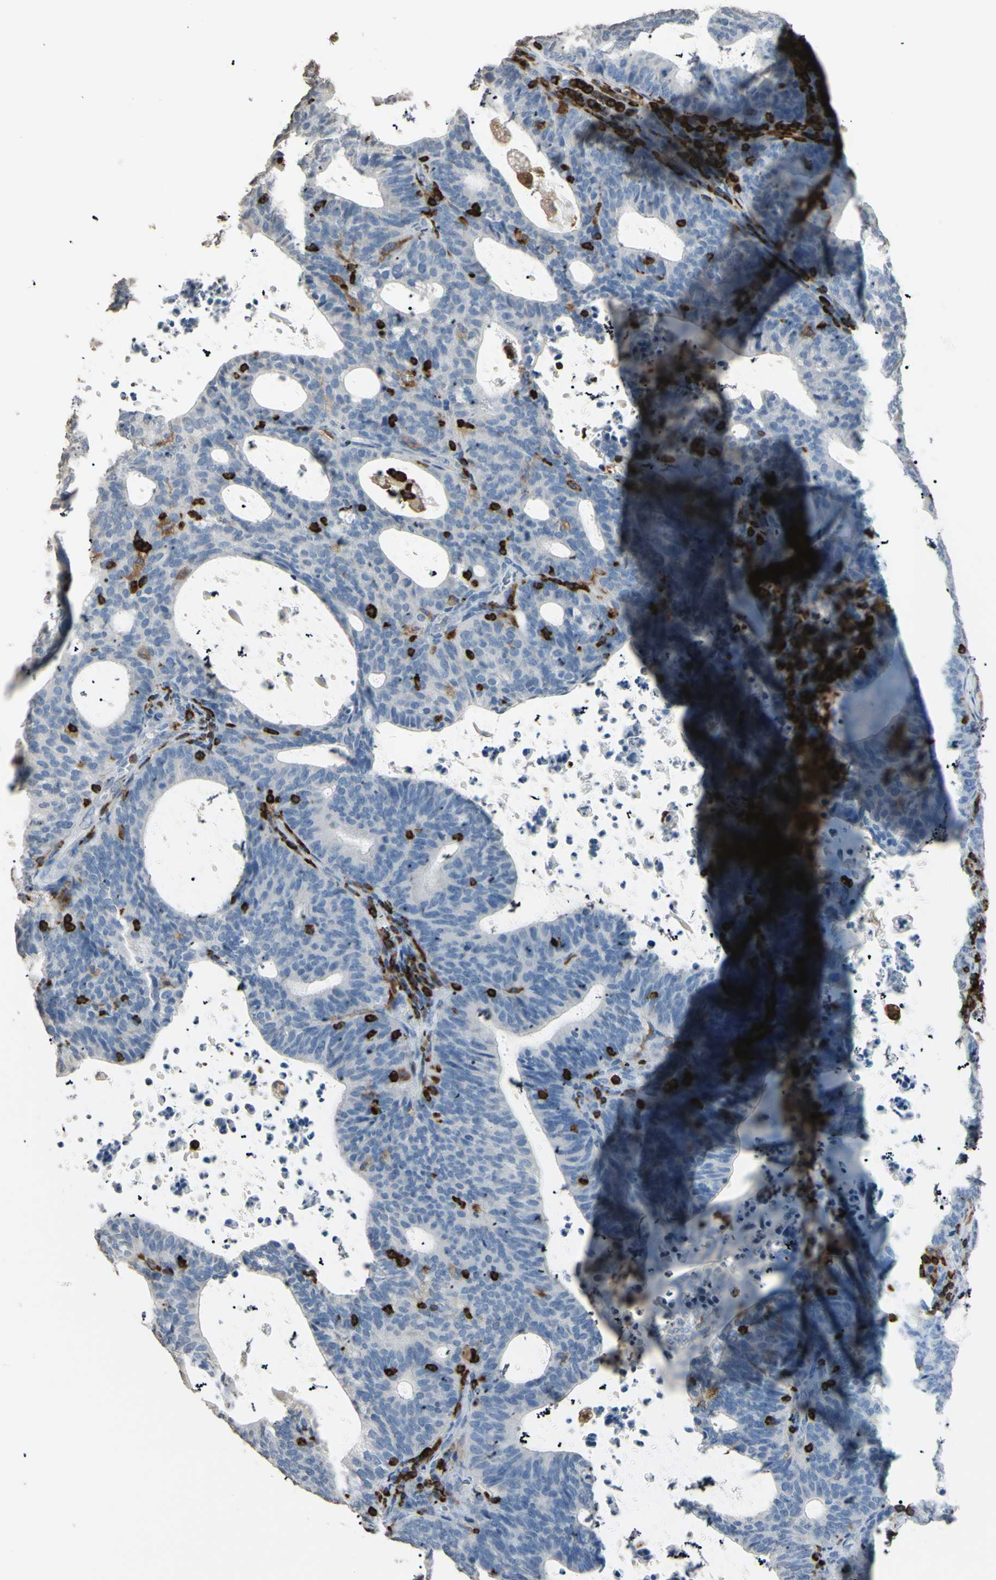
{"staining": {"intensity": "negative", "quantity": "none", "location": "none"}, "tissue": "endometrial cancer", "cell_type": "Tumor cells", "image_type": "cancer", "snomed": [{"axis": "morphology", "description": "Adenocarcinoma, NOS"}, {"axis": "topography", "description": "Uterus"}], "caption": "Immunohistochemistry (IHC) micrograph of human adenocarcinoma (endometrial) stained for a protein (brown), which reveals no expression in tumor cells.", "gene": "PSTPIP1", "patient": {"sex": "female", "age": 83}}